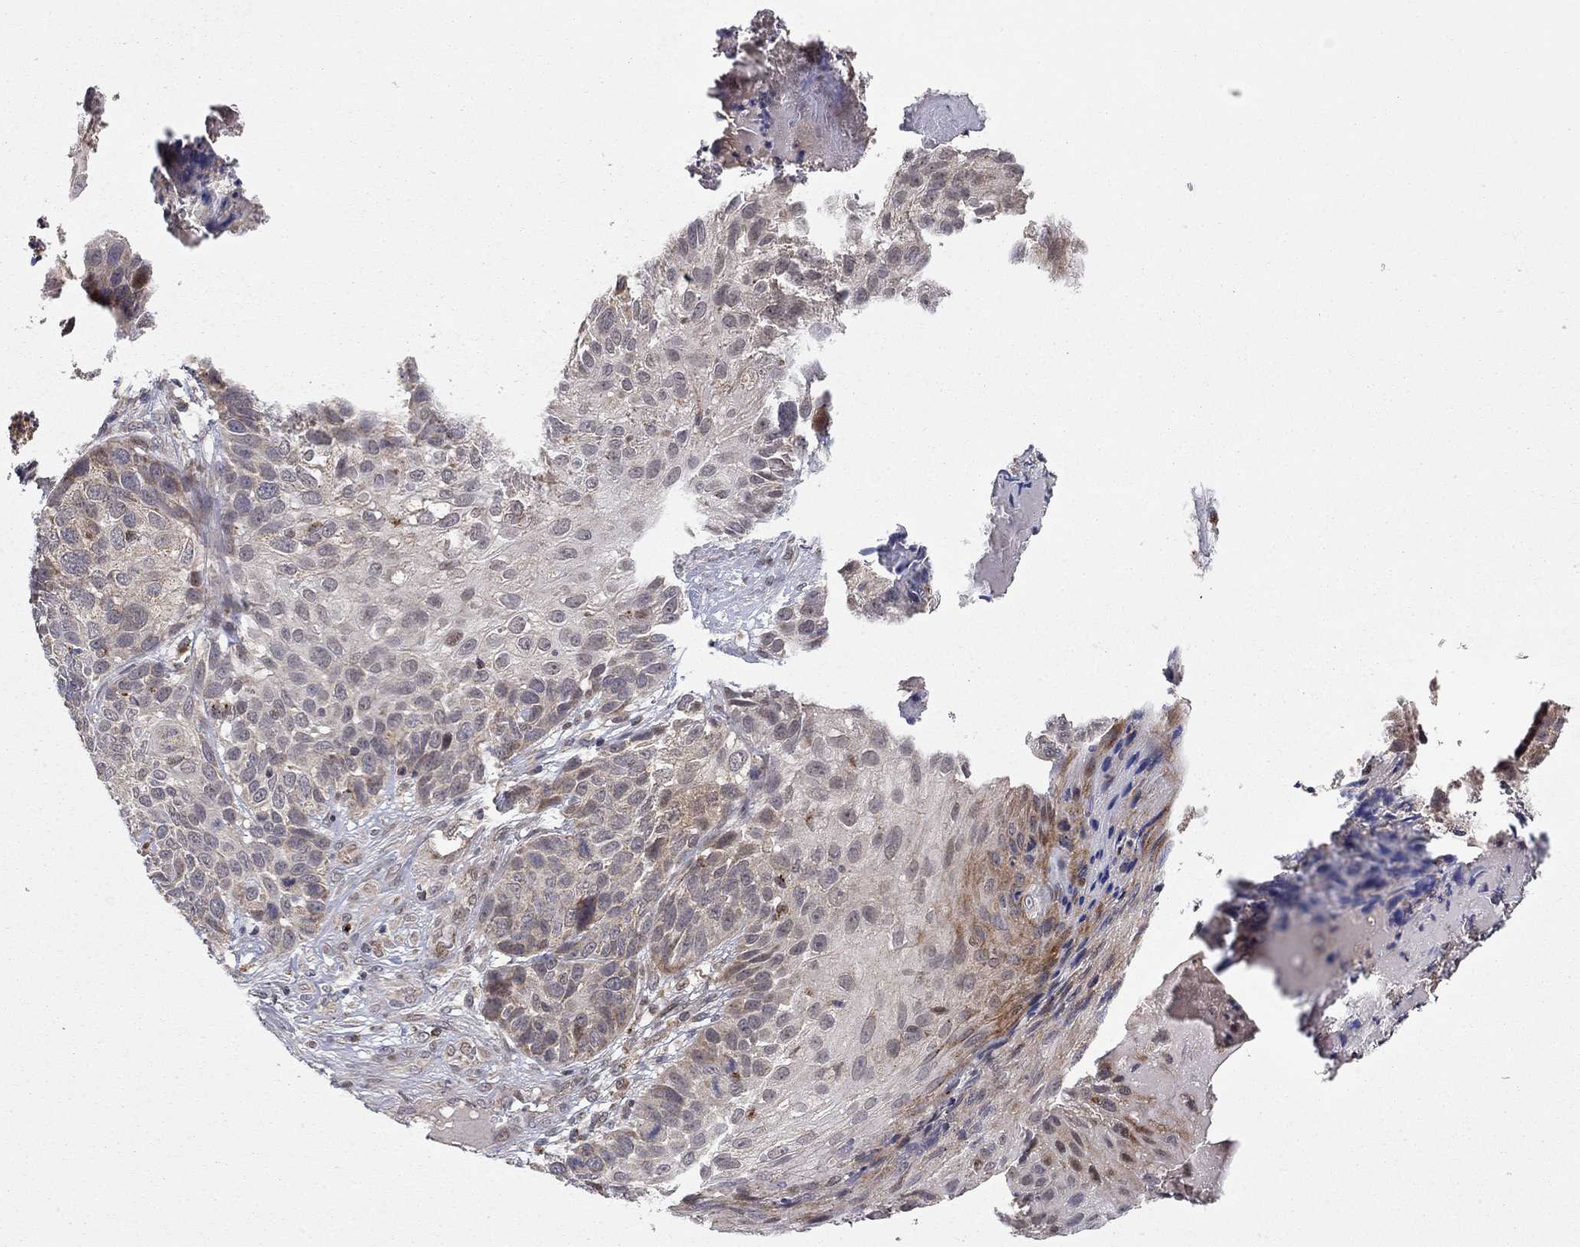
{"staining": {"intensity": "moderate", "quantity": "<25%", "location": "cytoplasmic/membranous"}, "tissue": "skin cancer", "cell_type": "Tumor cells", "image_type": "cancer", "snomed": [{"axis": "morphology", "description": "Squamous cell carcinoma, NOS"}, {"axis": "topography", "description": "Skin"}], "caption": "High-power microscopy captured an immunohistochemistry (IHC) micrograph of skin squamous cell carcinoma, revealing moderate cytoplasmic/membranous expression in about <25% of tumor cells. (Brightfield microscopy of DAB IHC at high magnification).", "gene": "IDS", "patient": {"sex": "male", "age": 92}}